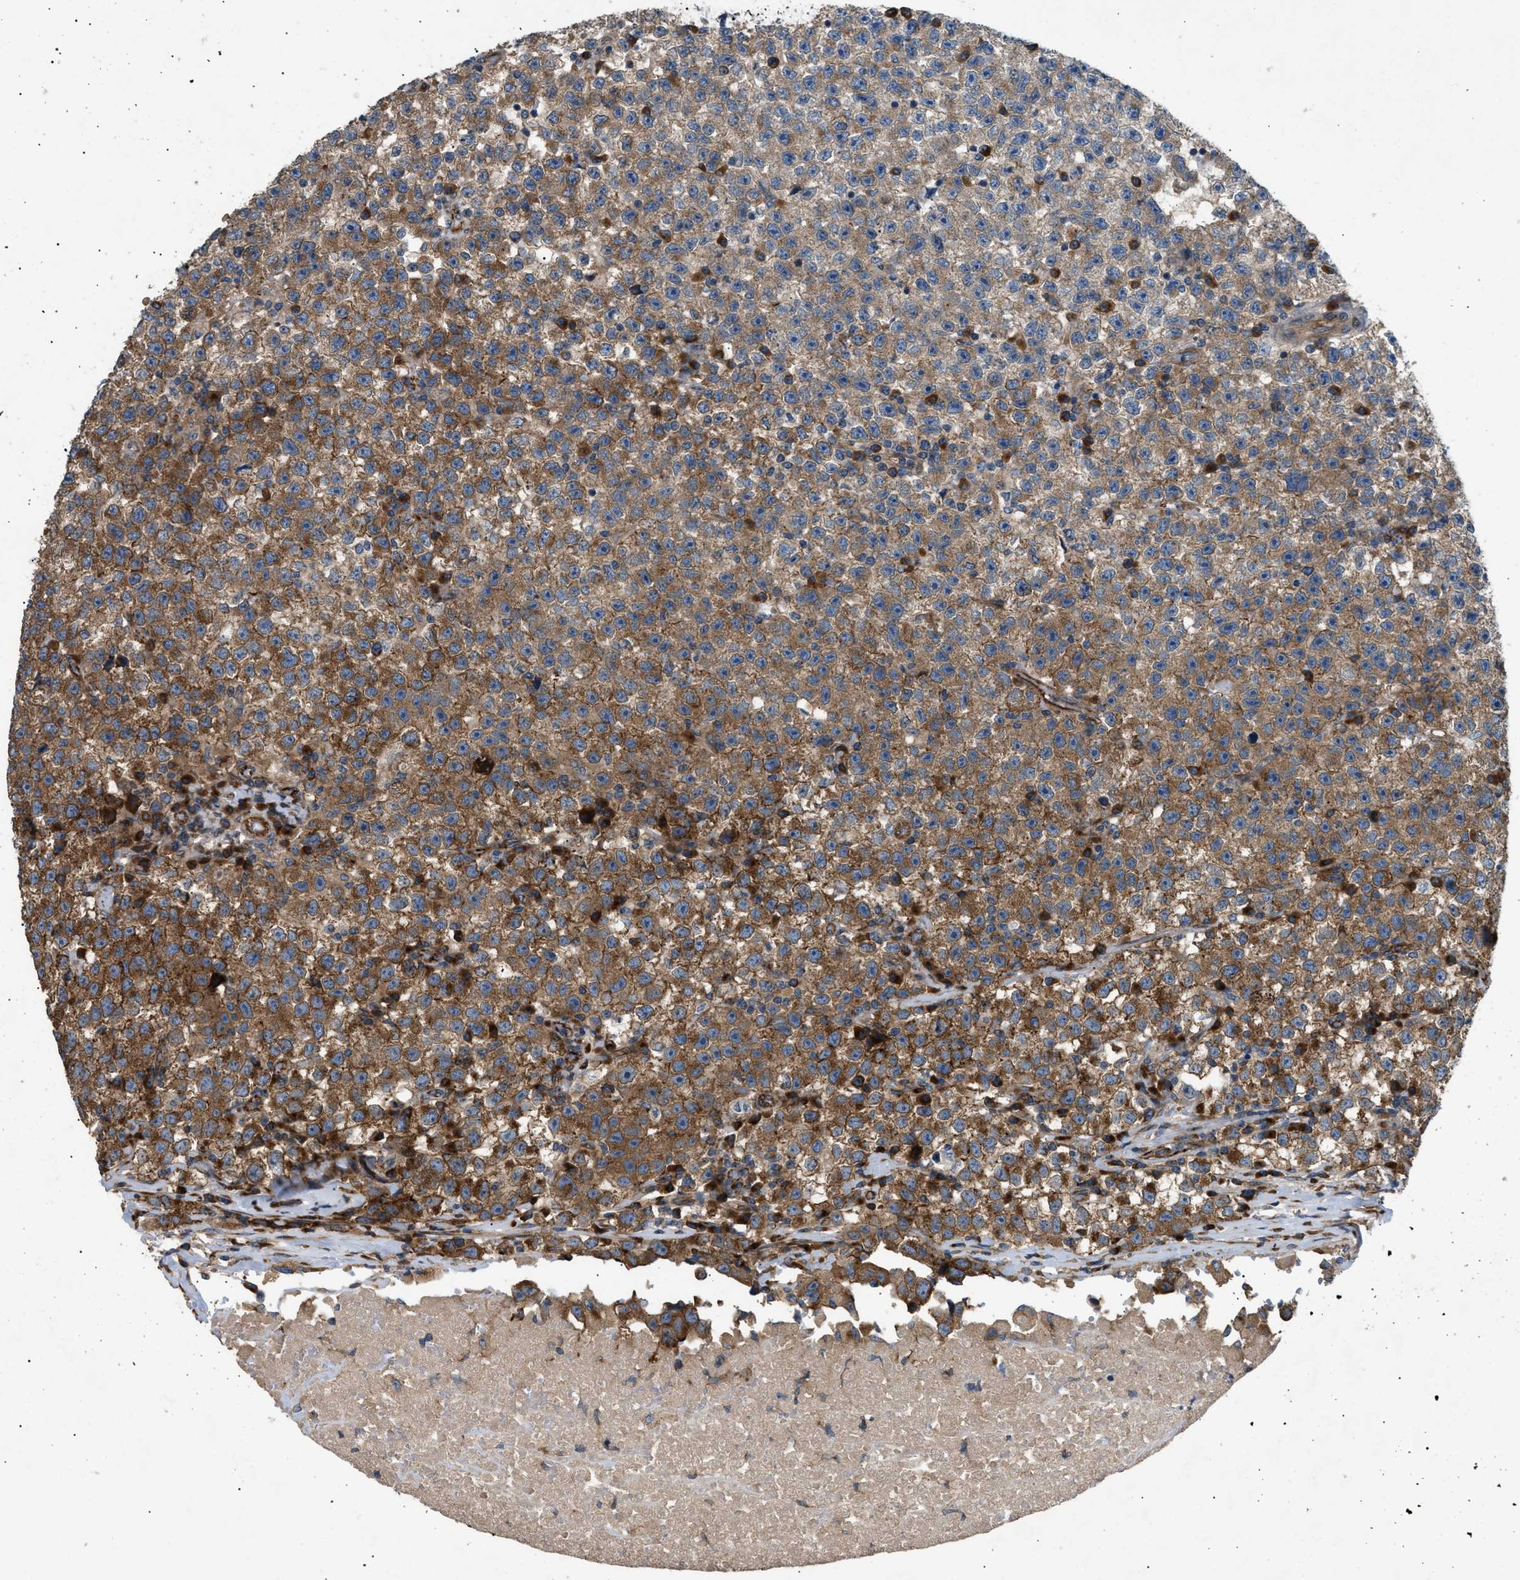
{"staining": {"intensity": "strong", "quantity": "25%-75%", "location": "cytoplasmic/membranous"}, "tissue": "testis cancer", "cell_type": "Tumor cells", "image_type": "cancer", "snomed": [{"axis": "morphology", "description": "Seminoma, NOS"}, {"axis": "topography", "description": "Testis"}], "caption": "Testis cancer (seminoma) stained with immunohistochemistry exhibits strong cytoplasmic/membranous positivity in about 25%-75% of tumor cells.", "gene": "LYSMD3", "patient": {"sex": "male", "age": 22}}